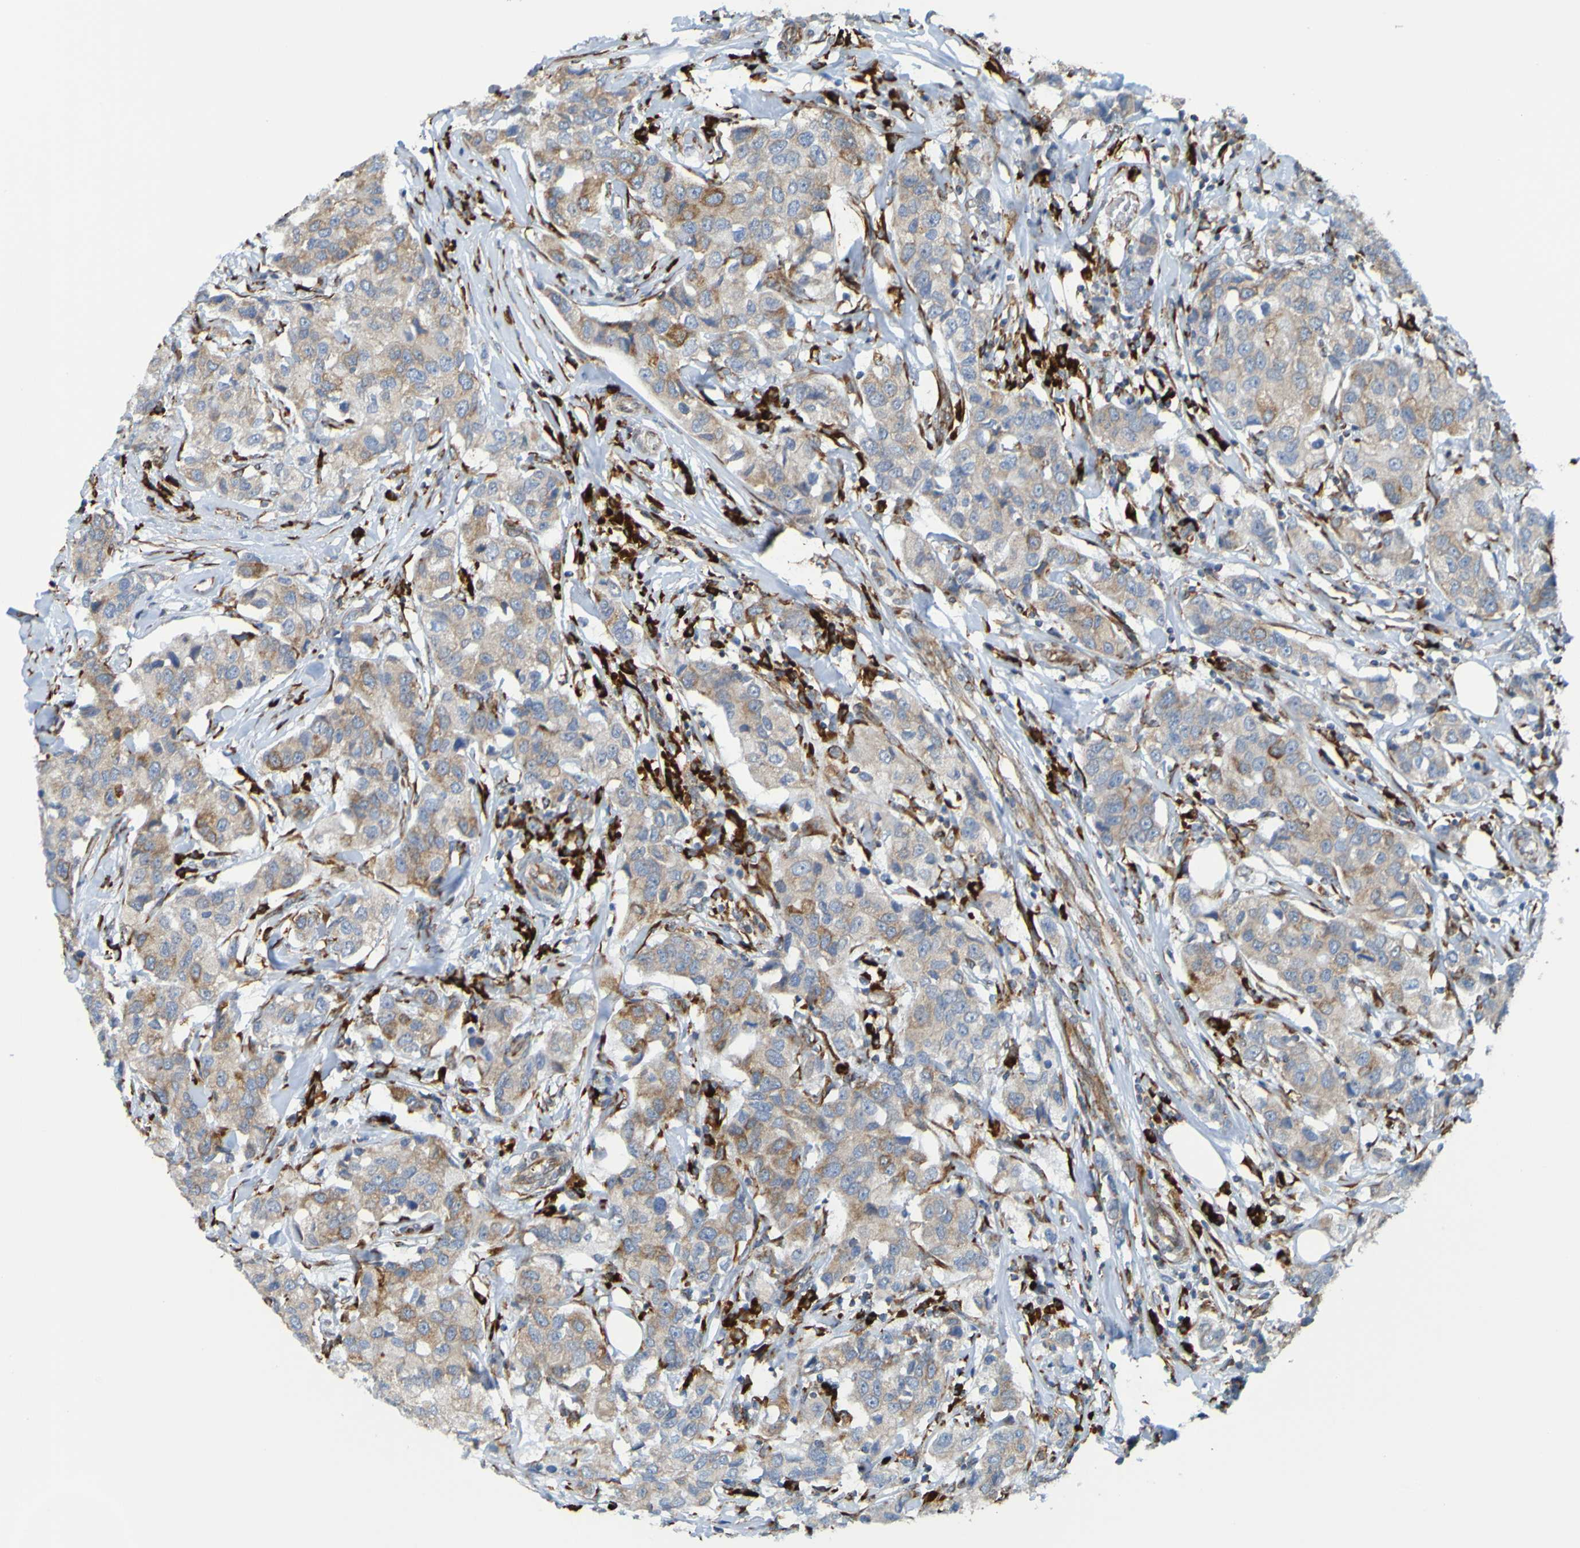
{"staining": {"intensity": "weak", "quantity": ">75%", "location": "cytoplasmic/membranous"}, "tissue": "breast cancer", "cell_type": "Tumor cells", "image_type": "cancer", "snomed": [{"axis": "morphology", "description": "Lobular carcinoma"}, {"axis": "topography", "description": "Breast"}], "caption": "Immunohistochemical staining of human breast cancer (lobular carcinoma) displays weak cytoplasmic/membranous protein positivity in about >75% of tumor cells.", "gene": "SSR1", "patient": {"sex": "female", "age": 57}}